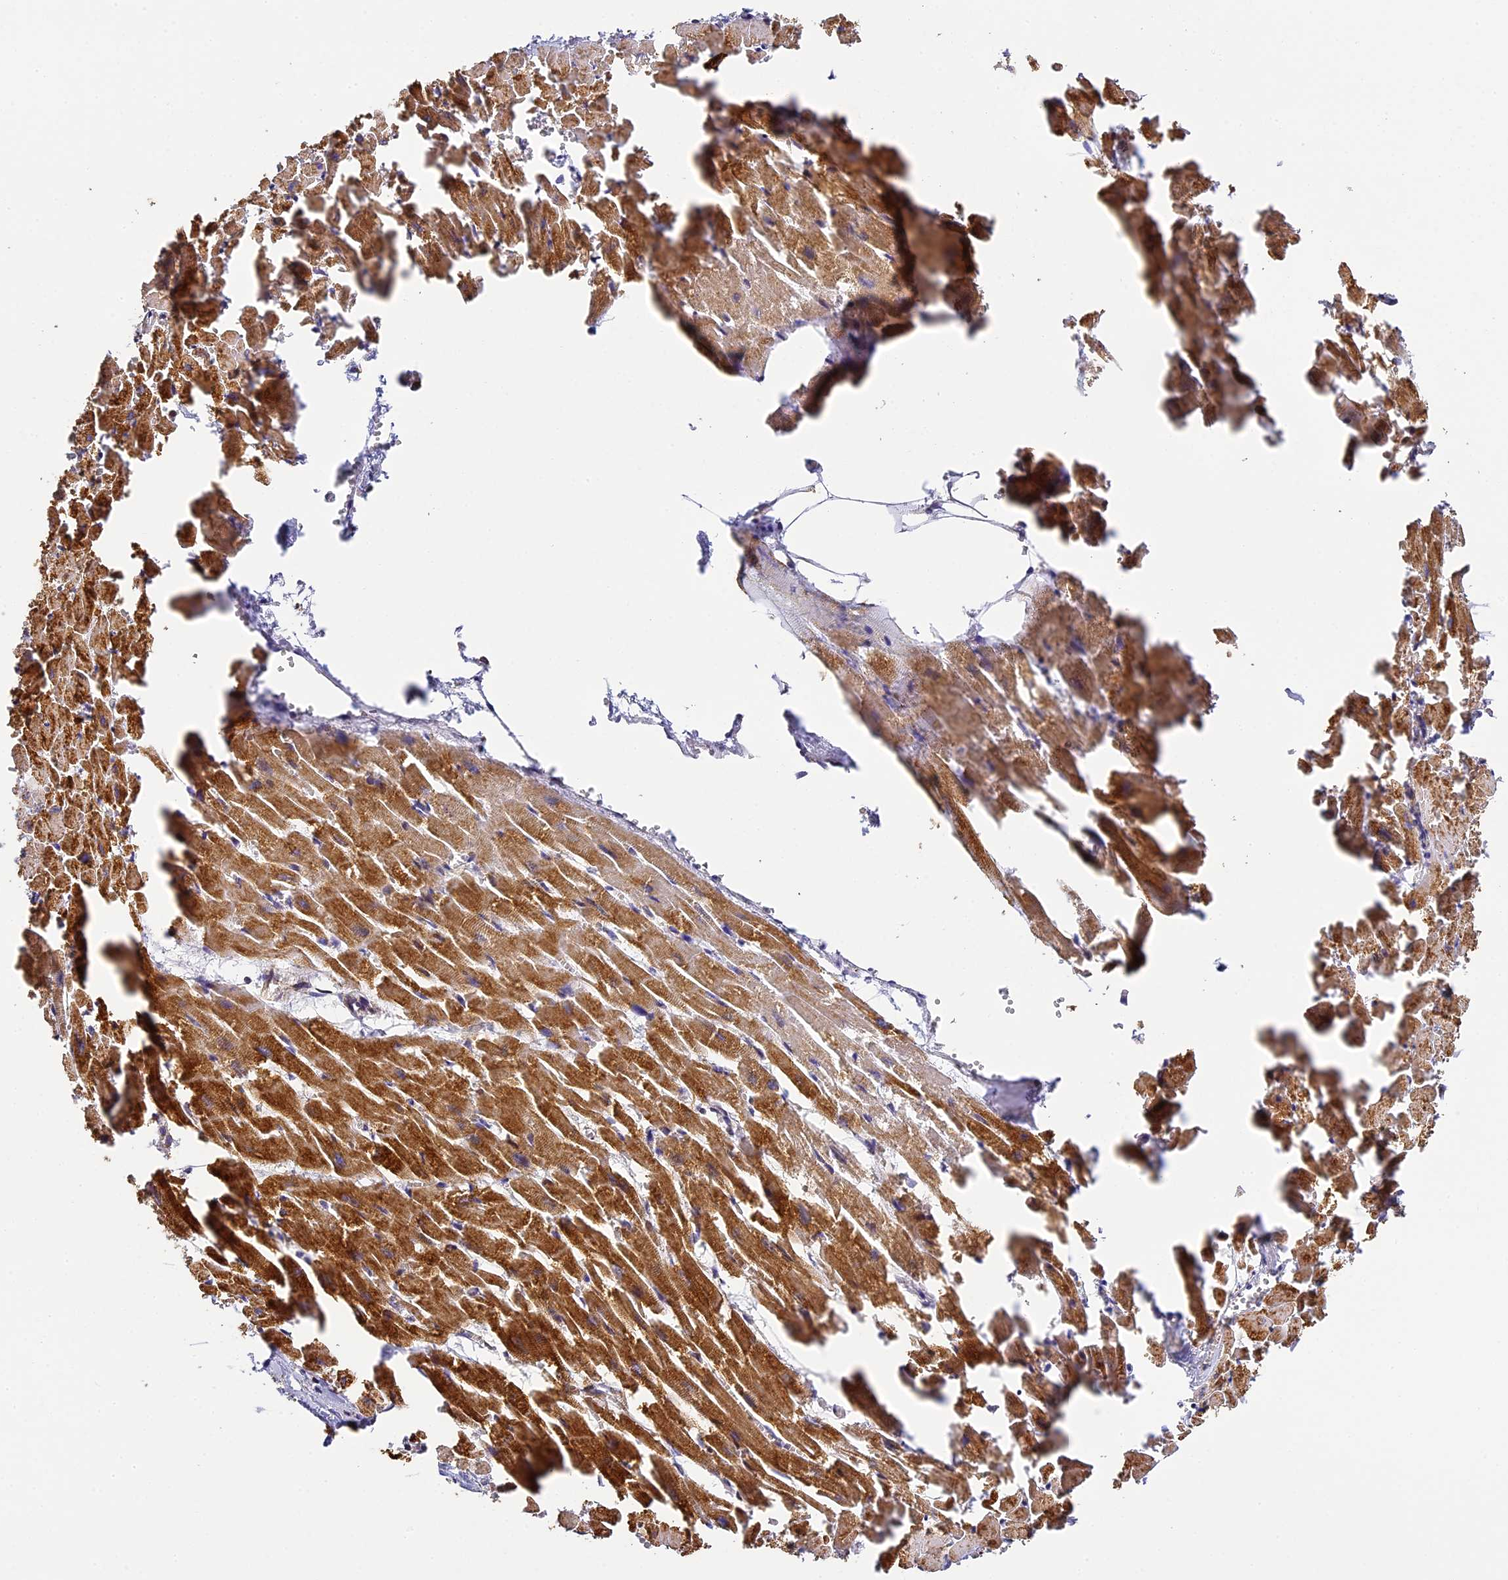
{"staining": {"intensity": "strong", "quantity": ">75%", "location": "cytoplasmic/membranous"}, "tissue": "heart muscle", "cell_type": "Cardiomyocytes", "image_type": "normal", "snomed": [{"axis": "morphology", "description": "Normal tissue, NOS"}, {"axis": "topography", "description": "Heart"}], "caption": "Cardiomyocytes reveal strong cytoplasmic/membranous staining in about >75% of cells in normal heart muscle. The staining was performed using DAB (3,3'-diaminobenzidine) to visualize the protein expression in brown, while the nuclei were stained in blue with hematoxylin (Magnification: 20x).", "gene": "STK17A", "patient": {"sex": "female", "age": 64}}